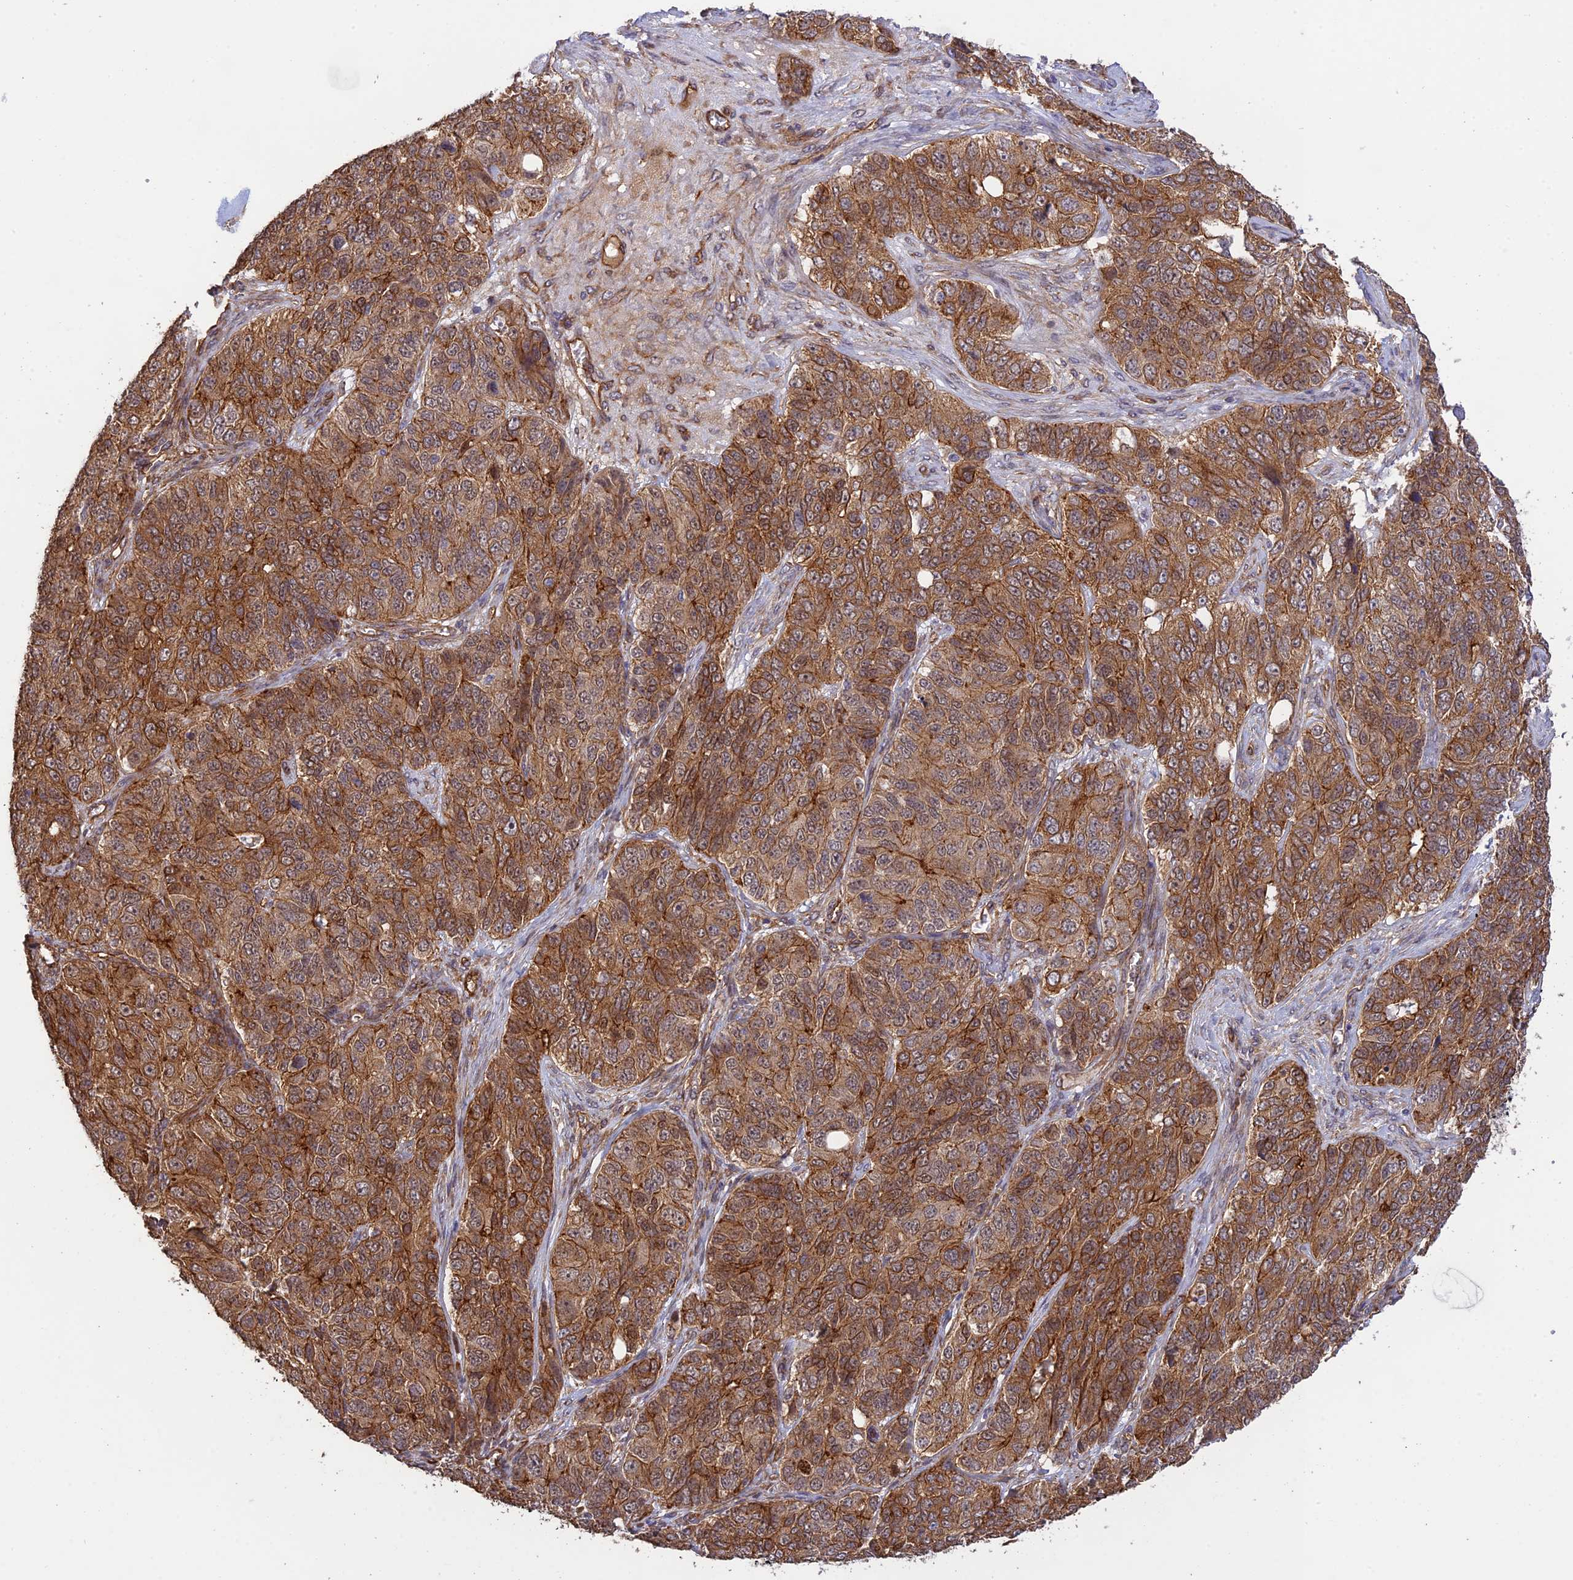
{"staining": {"intensity": "moderate", "quantity": ">75%", "location": "cytoplasmic/membranous"}, "tissue": "ovarian cancer", "cell_type": "Tumor cells", "image_type": "cancer", "snomed": [{"axis": "morphology", "description": "Carcinoma, endometroid"}, {"axis": "topography", "description": "Ovary"}], "caption": "Ovarian cancer was stained to show a protein in brown. There is medium levels of moderate cytoplasmic/membranous expression in approximately >75% of tumor cells.", "gene": "HOMER2", "patient": {"sex": "female", "age": 51}}